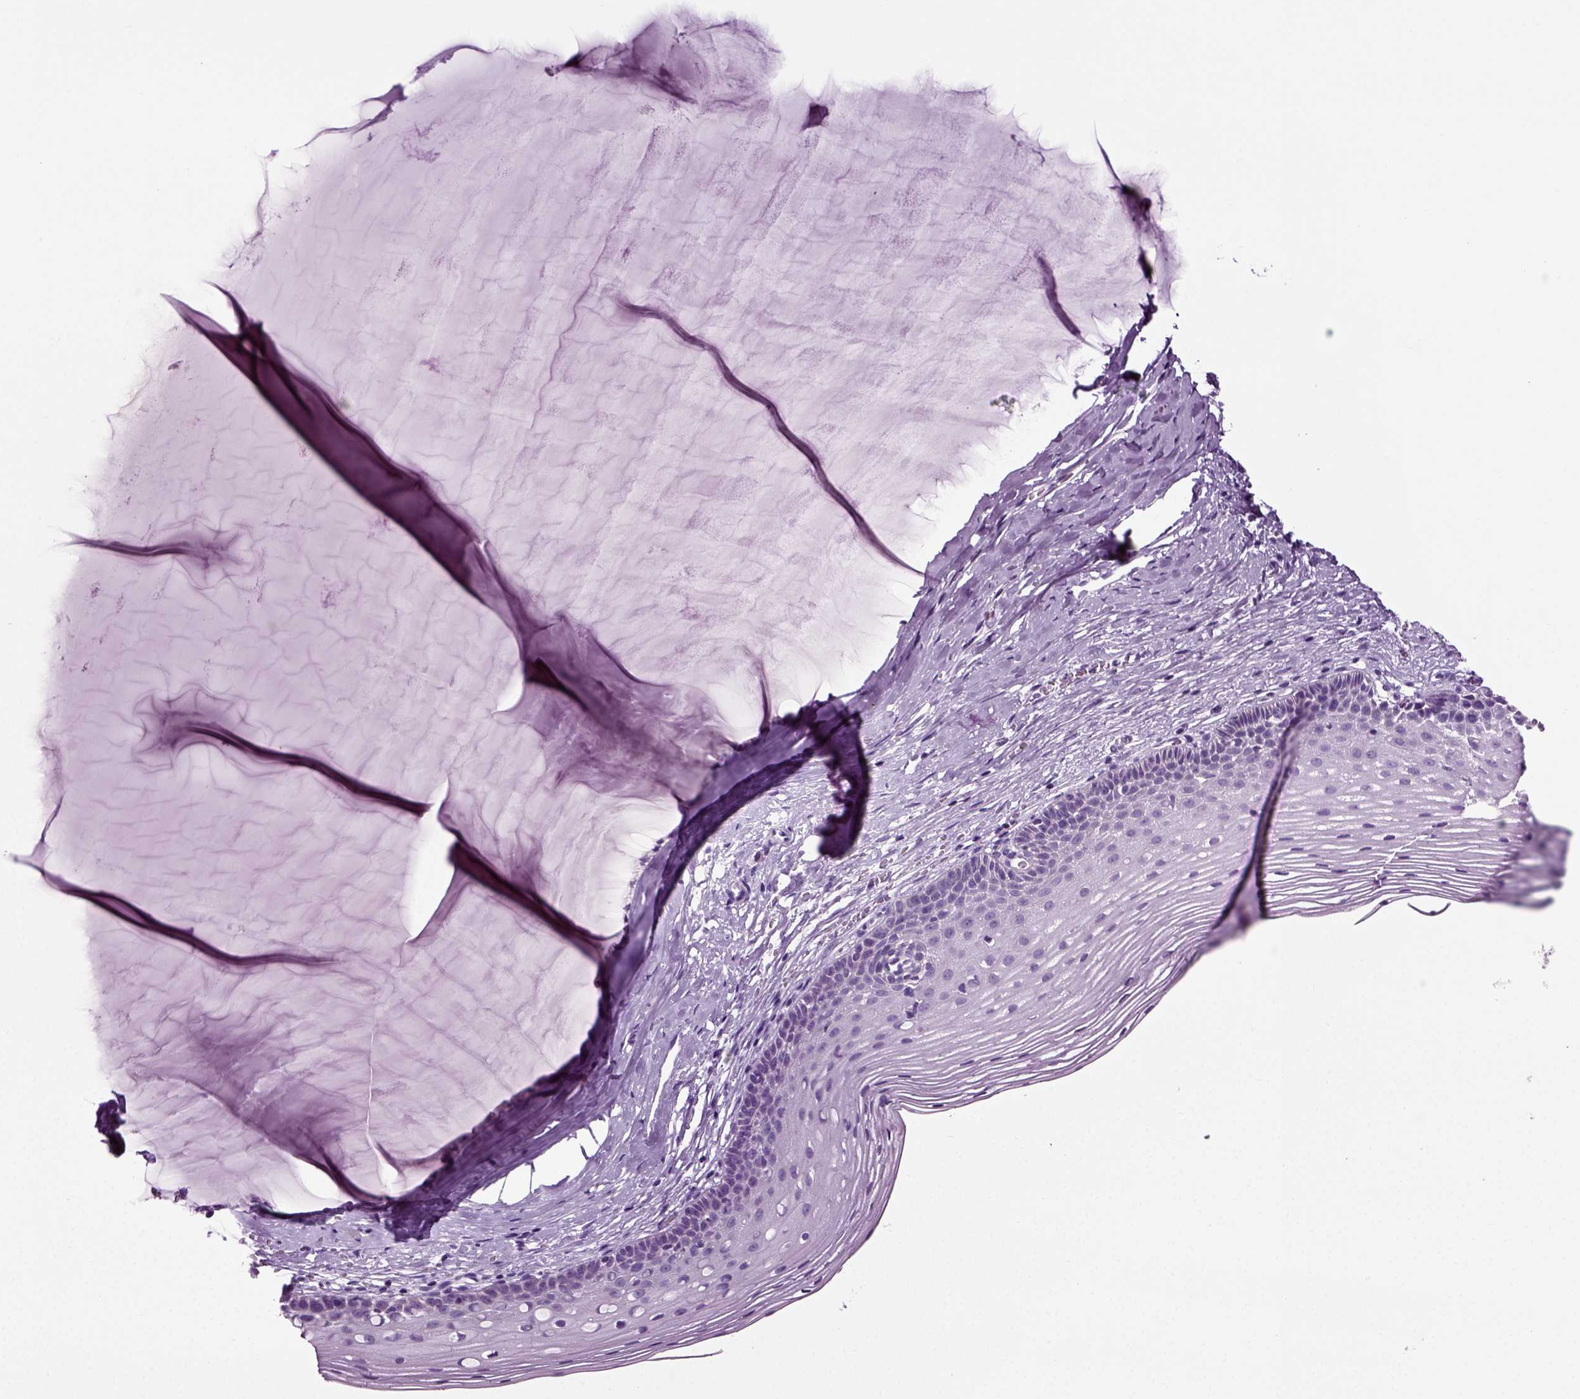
{"staining": {"intensity": "negative", "quantity": "none", "location": "none"}, "tissue": "cervix", "cell_type": "Glandular cells", "image_type": "normal", "snomed": [{"axis": "morphology", "description": "Normal tissue, NOS"}, {"axis": "topography", "description": "Cervix"}], "caption": "The photomicrograph displays no staining of glandular cells in unremarkable cervix.", "gene": "DNAH10", "patient": {"sex": "female", "age": 40}}